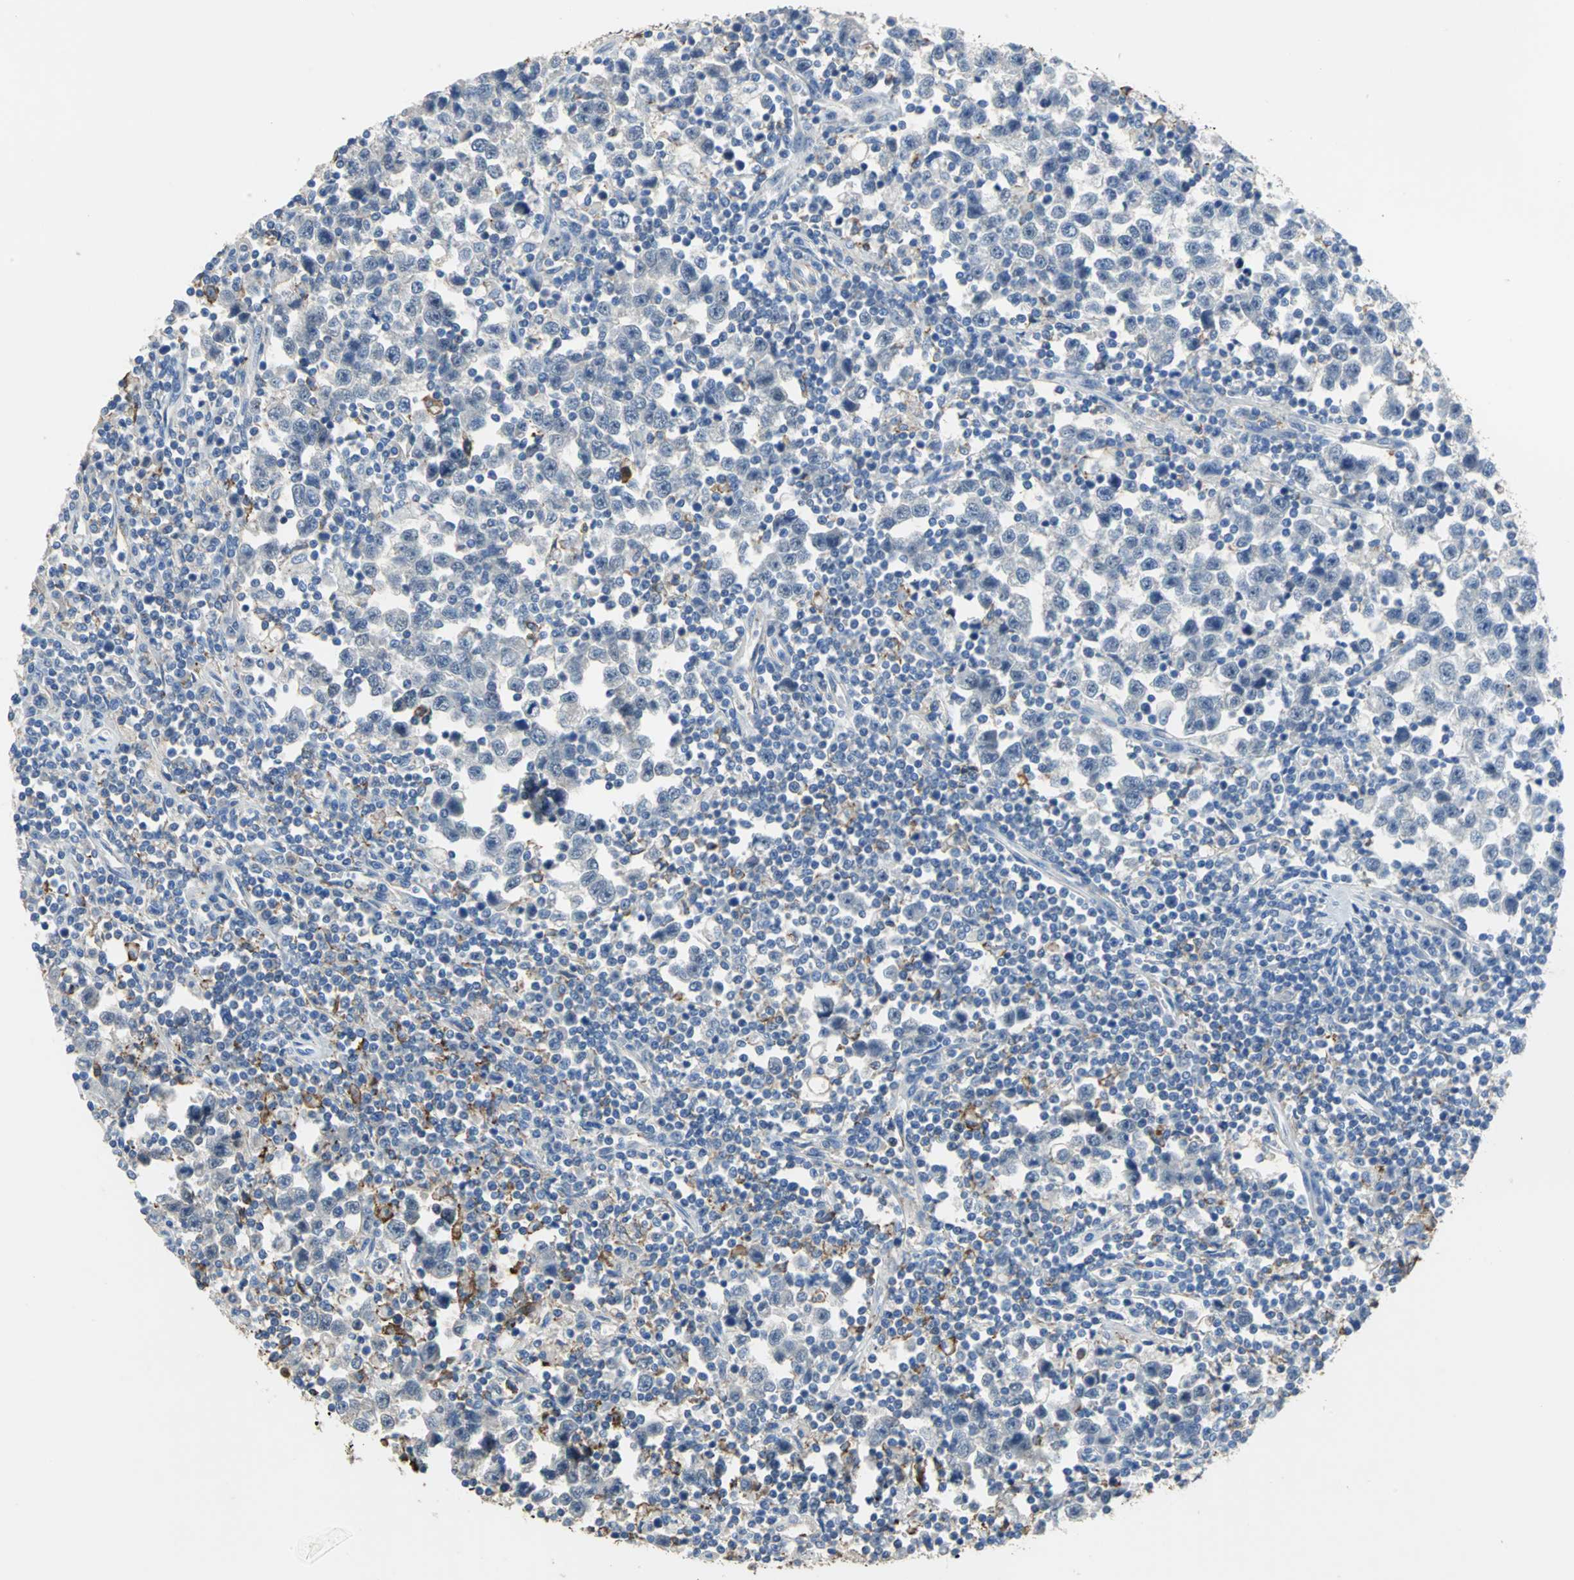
{"staining": {"intensity": "negative", "quantity": "none", "location": "none"}, "tissue": "testis cancer", "cell_type": "Tumor cells", "image_type": "cancer", "snomed": [{"axis": "morphology", "description": "Seminoma, NOS"}, {"axis": "topography", "description": "Testis"}], "caption": "Testis cancer (seminoma) stained for a protein using immunohistochemistry displays no positivity tumor cells.", "gene": "GYG2", "patient": {"sex": "male", "age": 43}}